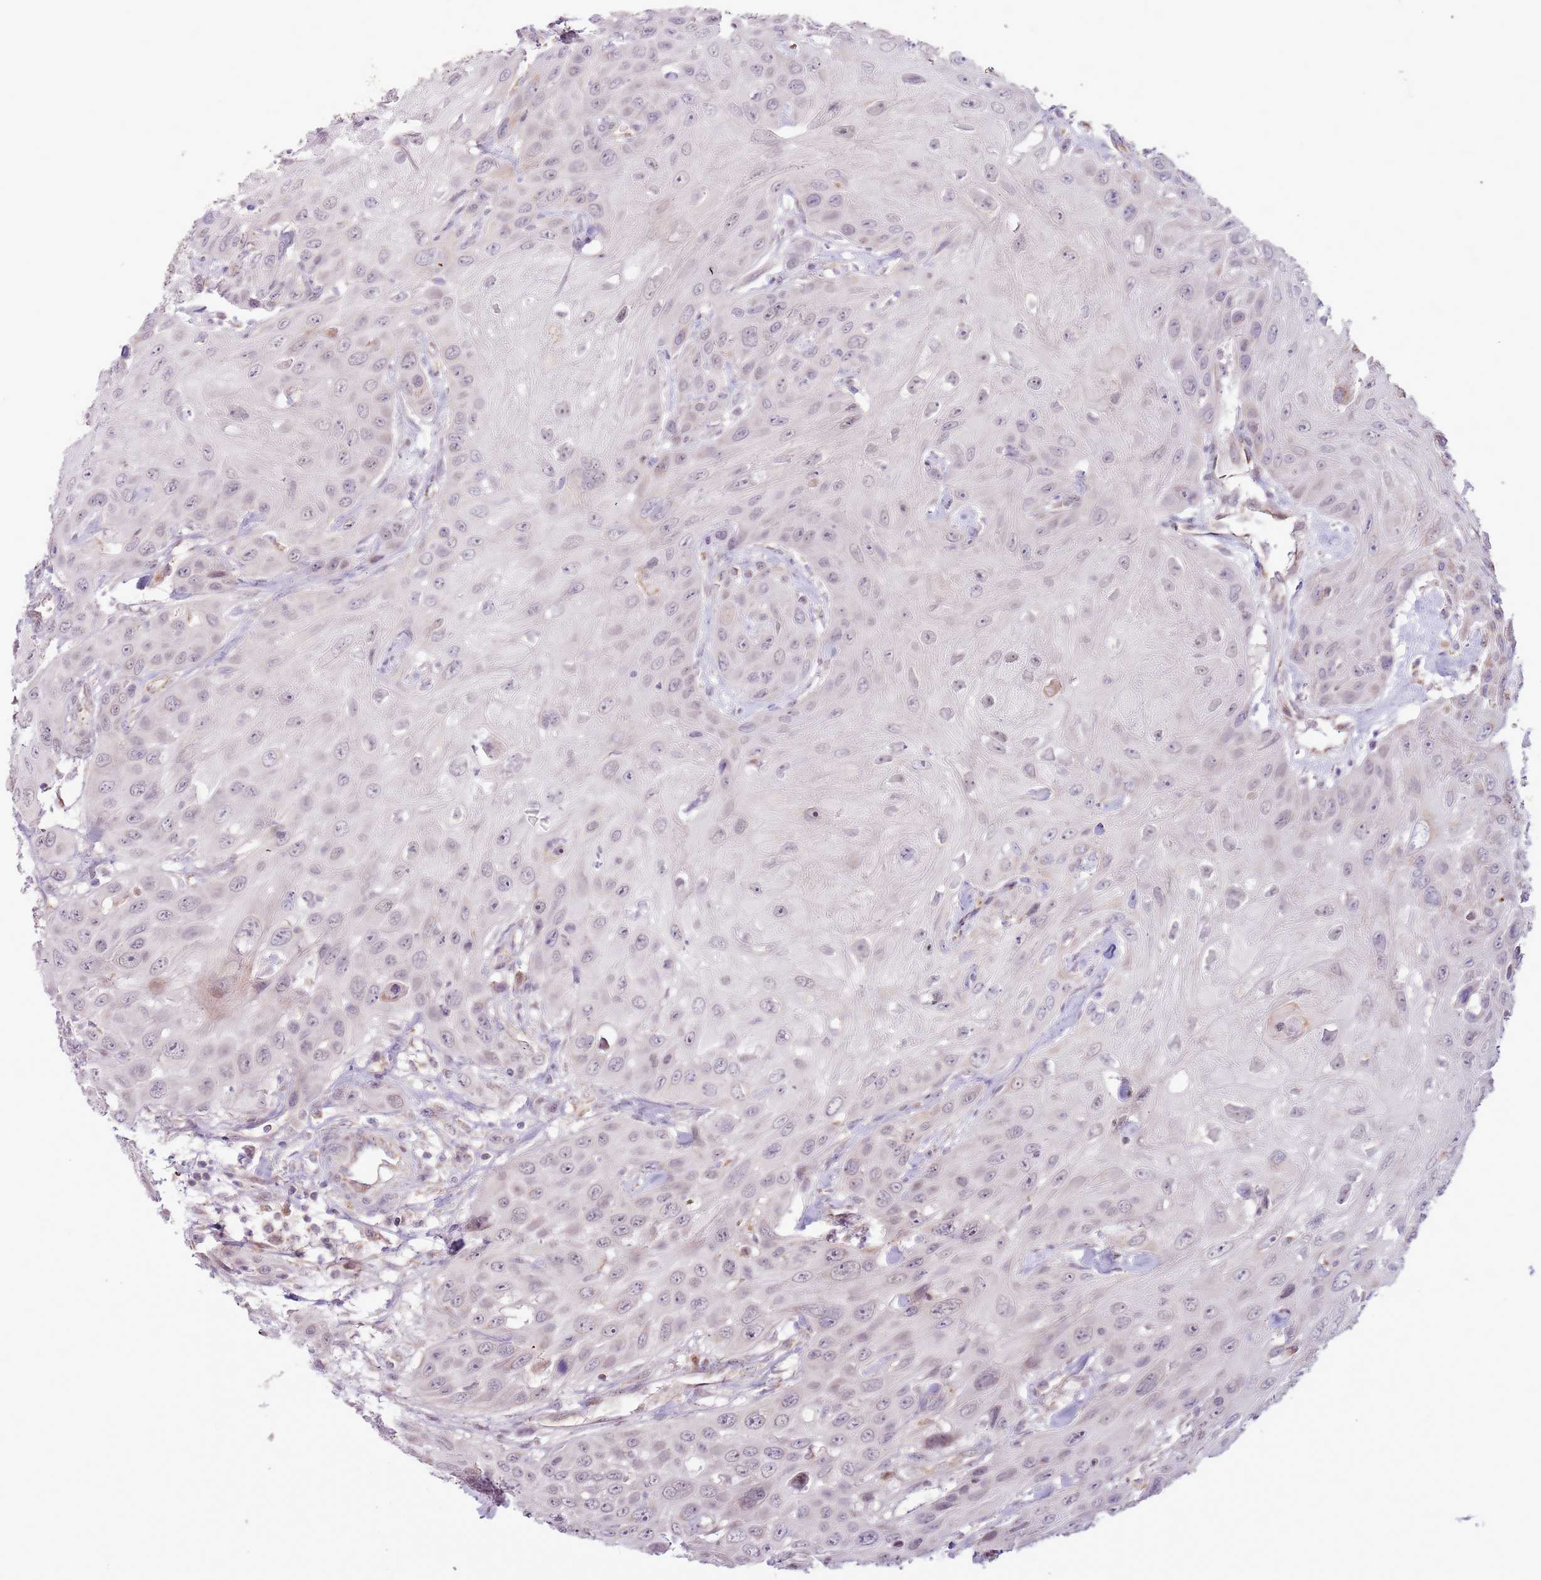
{"staining": {"intensity": "negative", "quantity": "none", "location": "none"}, "tissue": "head and neck cancer", "cell_type": "Tumor cells", "image_type": "cancer", "snomed": [{"axis": "morphology", "description": "Squamous cell carcinoma, NOS"}, {"axis": "topography", "description": "Head-Neck"}], "caption": "An immunohistochemistry (IHC) micrograph of head and neck cancer is shown. There is no staining in tumor cells of head and neck cancer.", "gene": "MLLT11", "patient": {"sex": "male", "age": 81}}